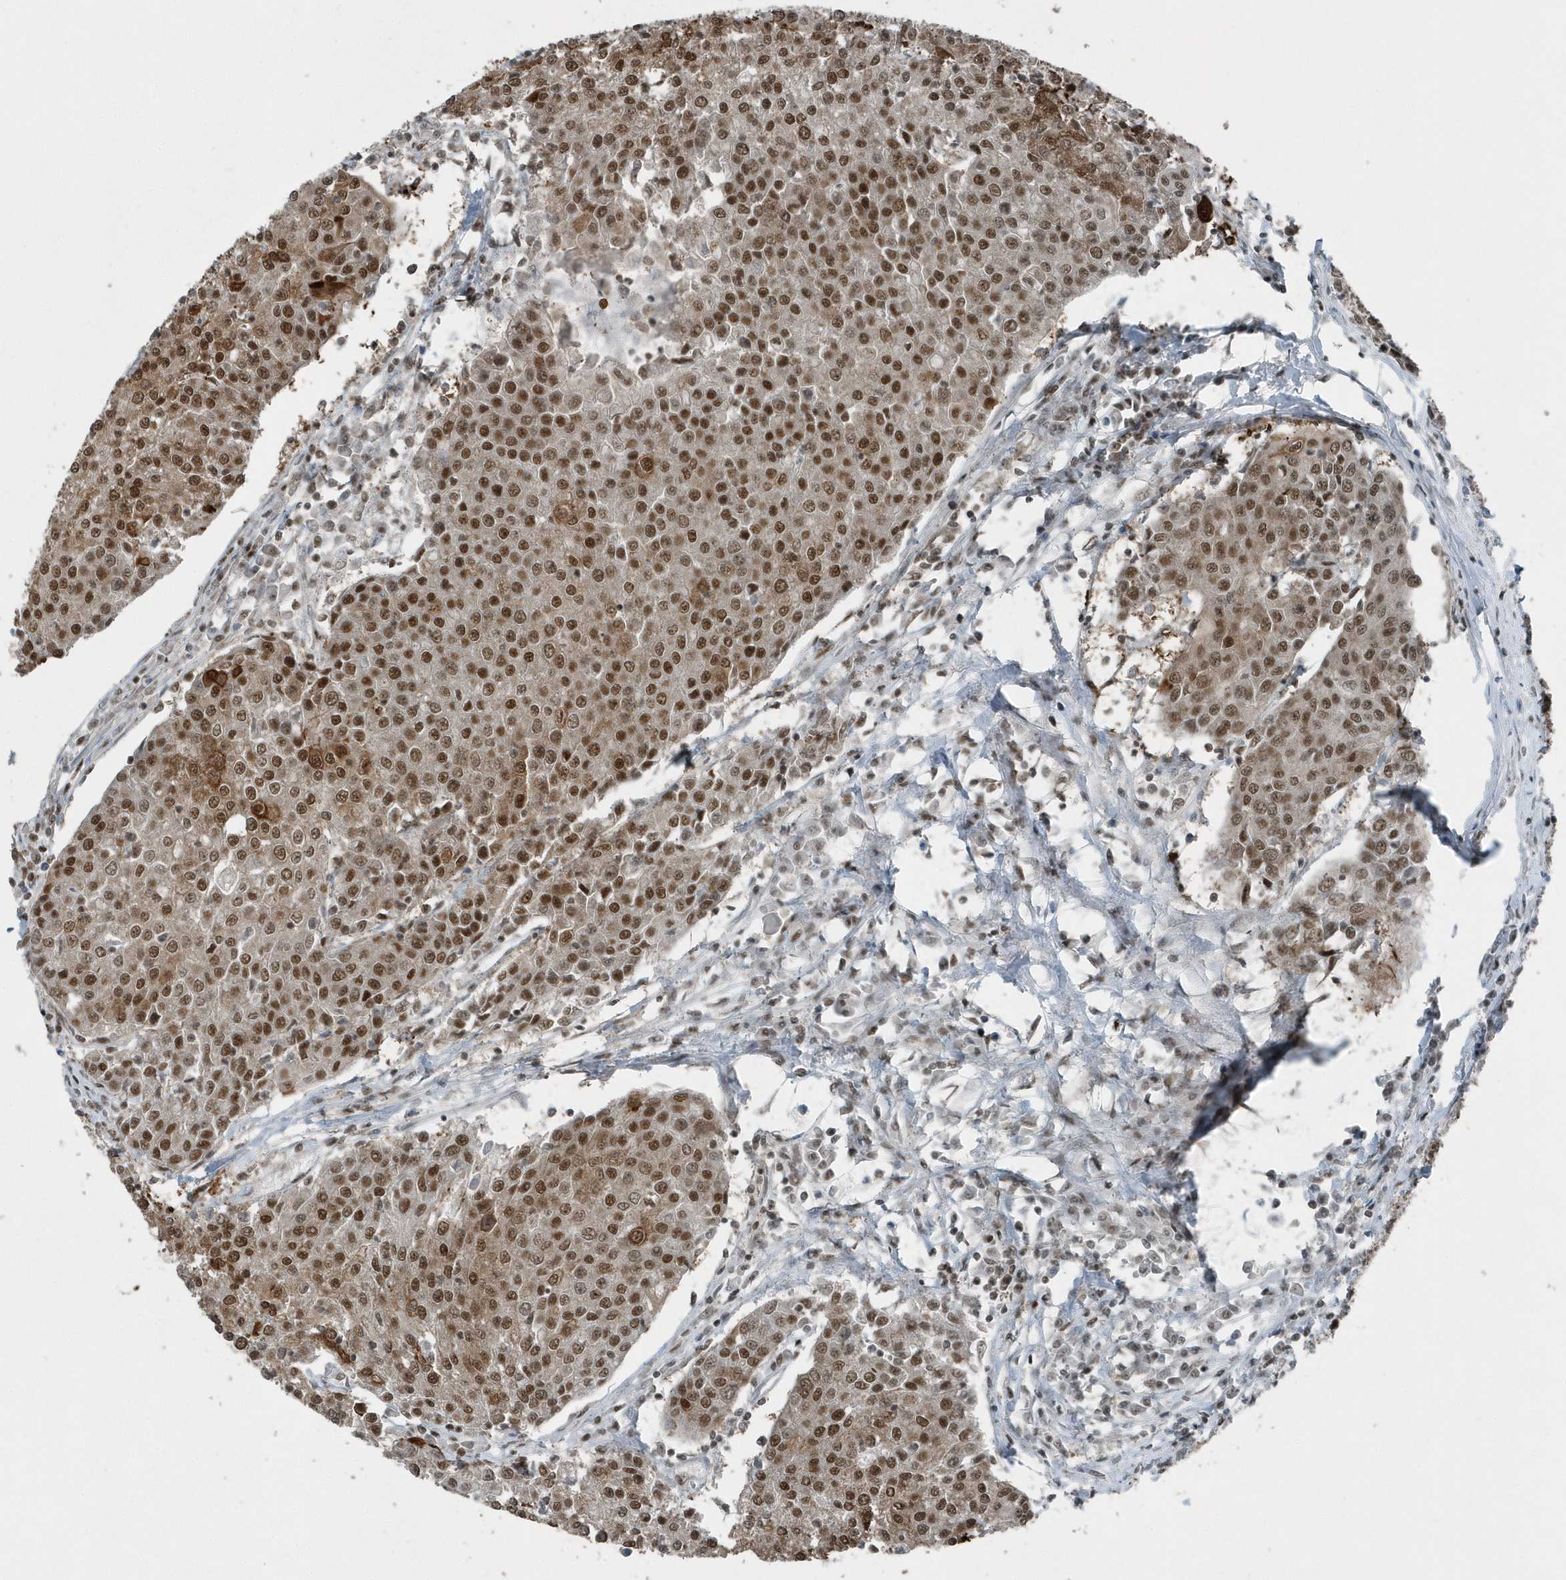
{"staining": {"intensity": "strong", "quantity": ">75%", "location": "cytoplasmic/membranous,nuclear"}, "tissue": "urothelial cancer", "cell_type": "Tumor cells", "image_type": "cancer", "snomed": [{"axis": "morphology", "description": "Urothelial carcinoma, High grade"}, {"axis": "topography", "description": "Urinary bladder"}], "caption": "Protein expression analysis of human urothelial cancer reveals strong cytoplasmic/membranous and nuclear expression in about >75% of tumor cells.", "gene": "YTHDC1", "patient": {"sex": "female", "age": 85}}